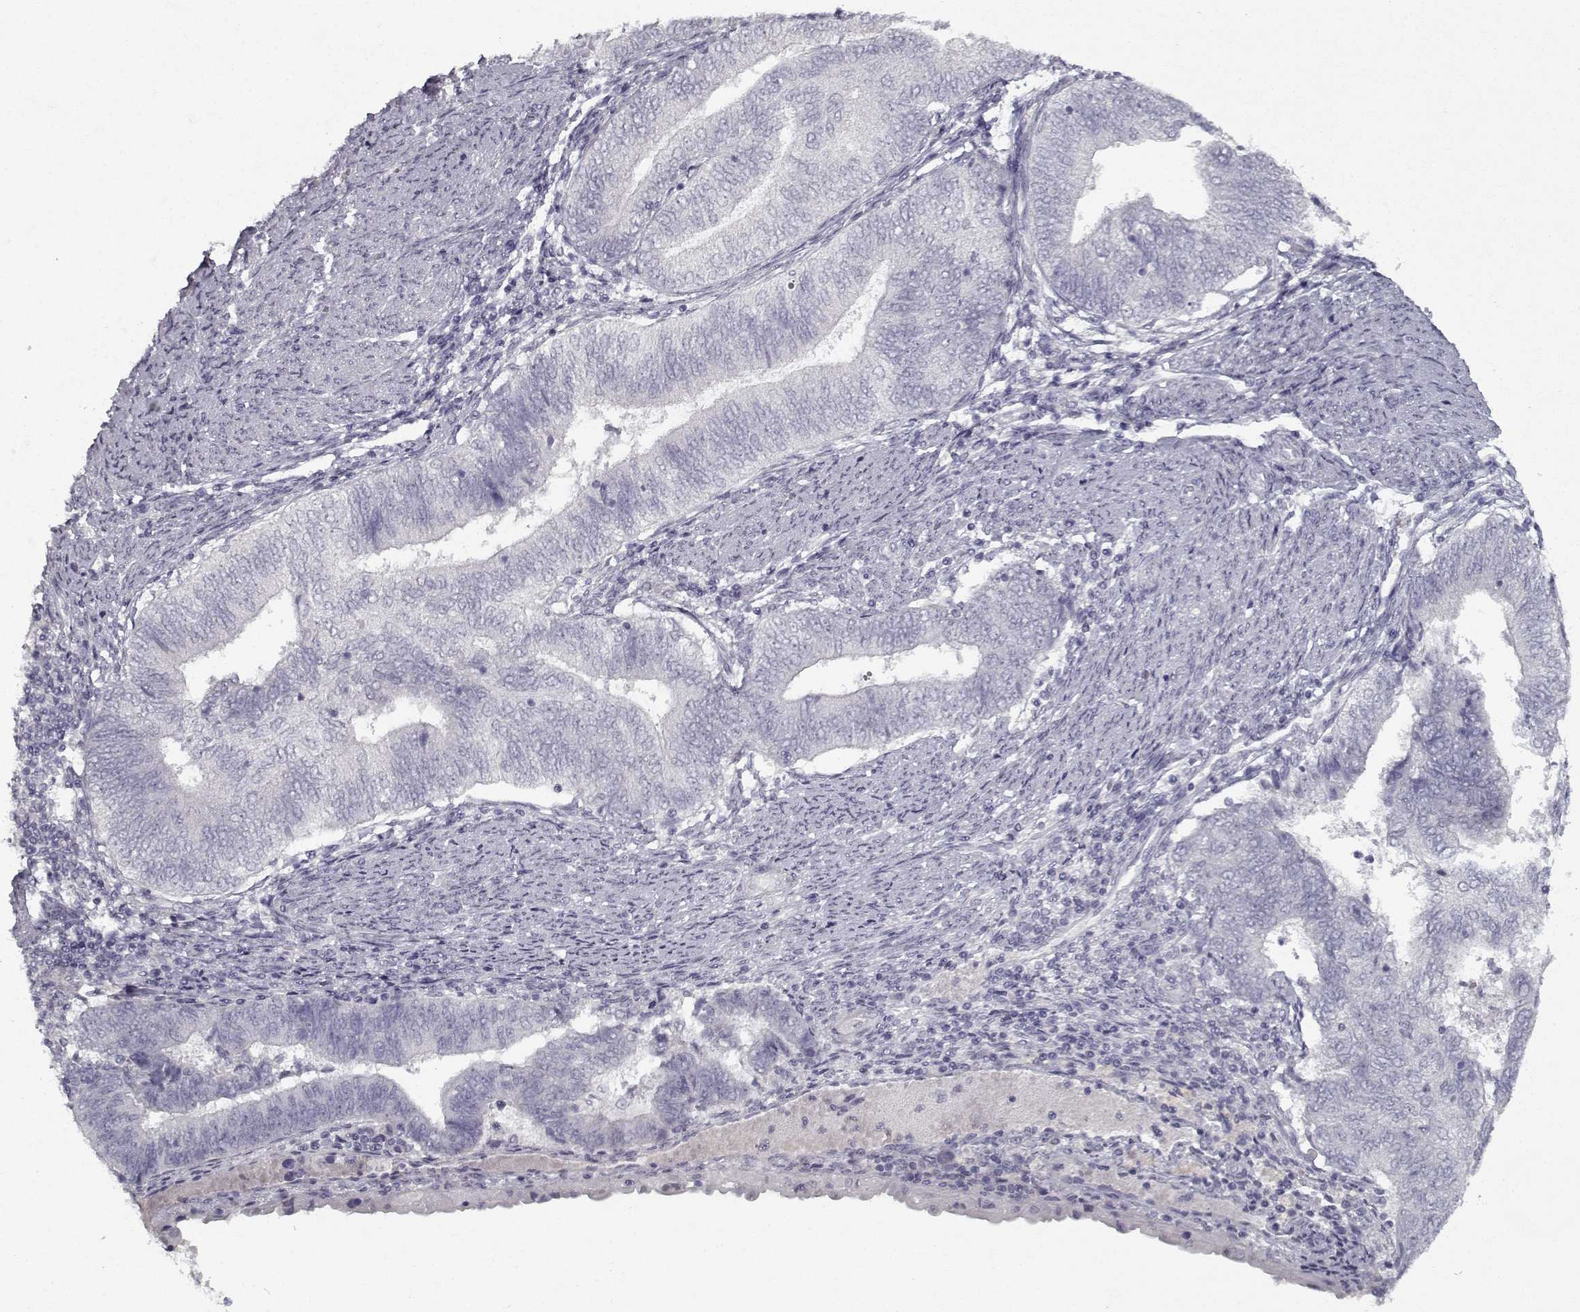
{"staining": {"intensity": "negative", "quantity": "none", "location": "none"}, "tissue": "endometrial cancer", "cell_type": "Tumor cells", "image_type": "cancer", "snomed": [{"axis": "morphology", "description": "Adenocarcinoma, NOS"}, {"axis": "topography", "description": "Endometrium"}], "caption": "This is an immunohistochemistry photomicrograph of human adenocarcinoma (endometrial). There is no expression in tumor cells.", "gene": "GAD2", "patient": {"sex": "female", "age": 65}}